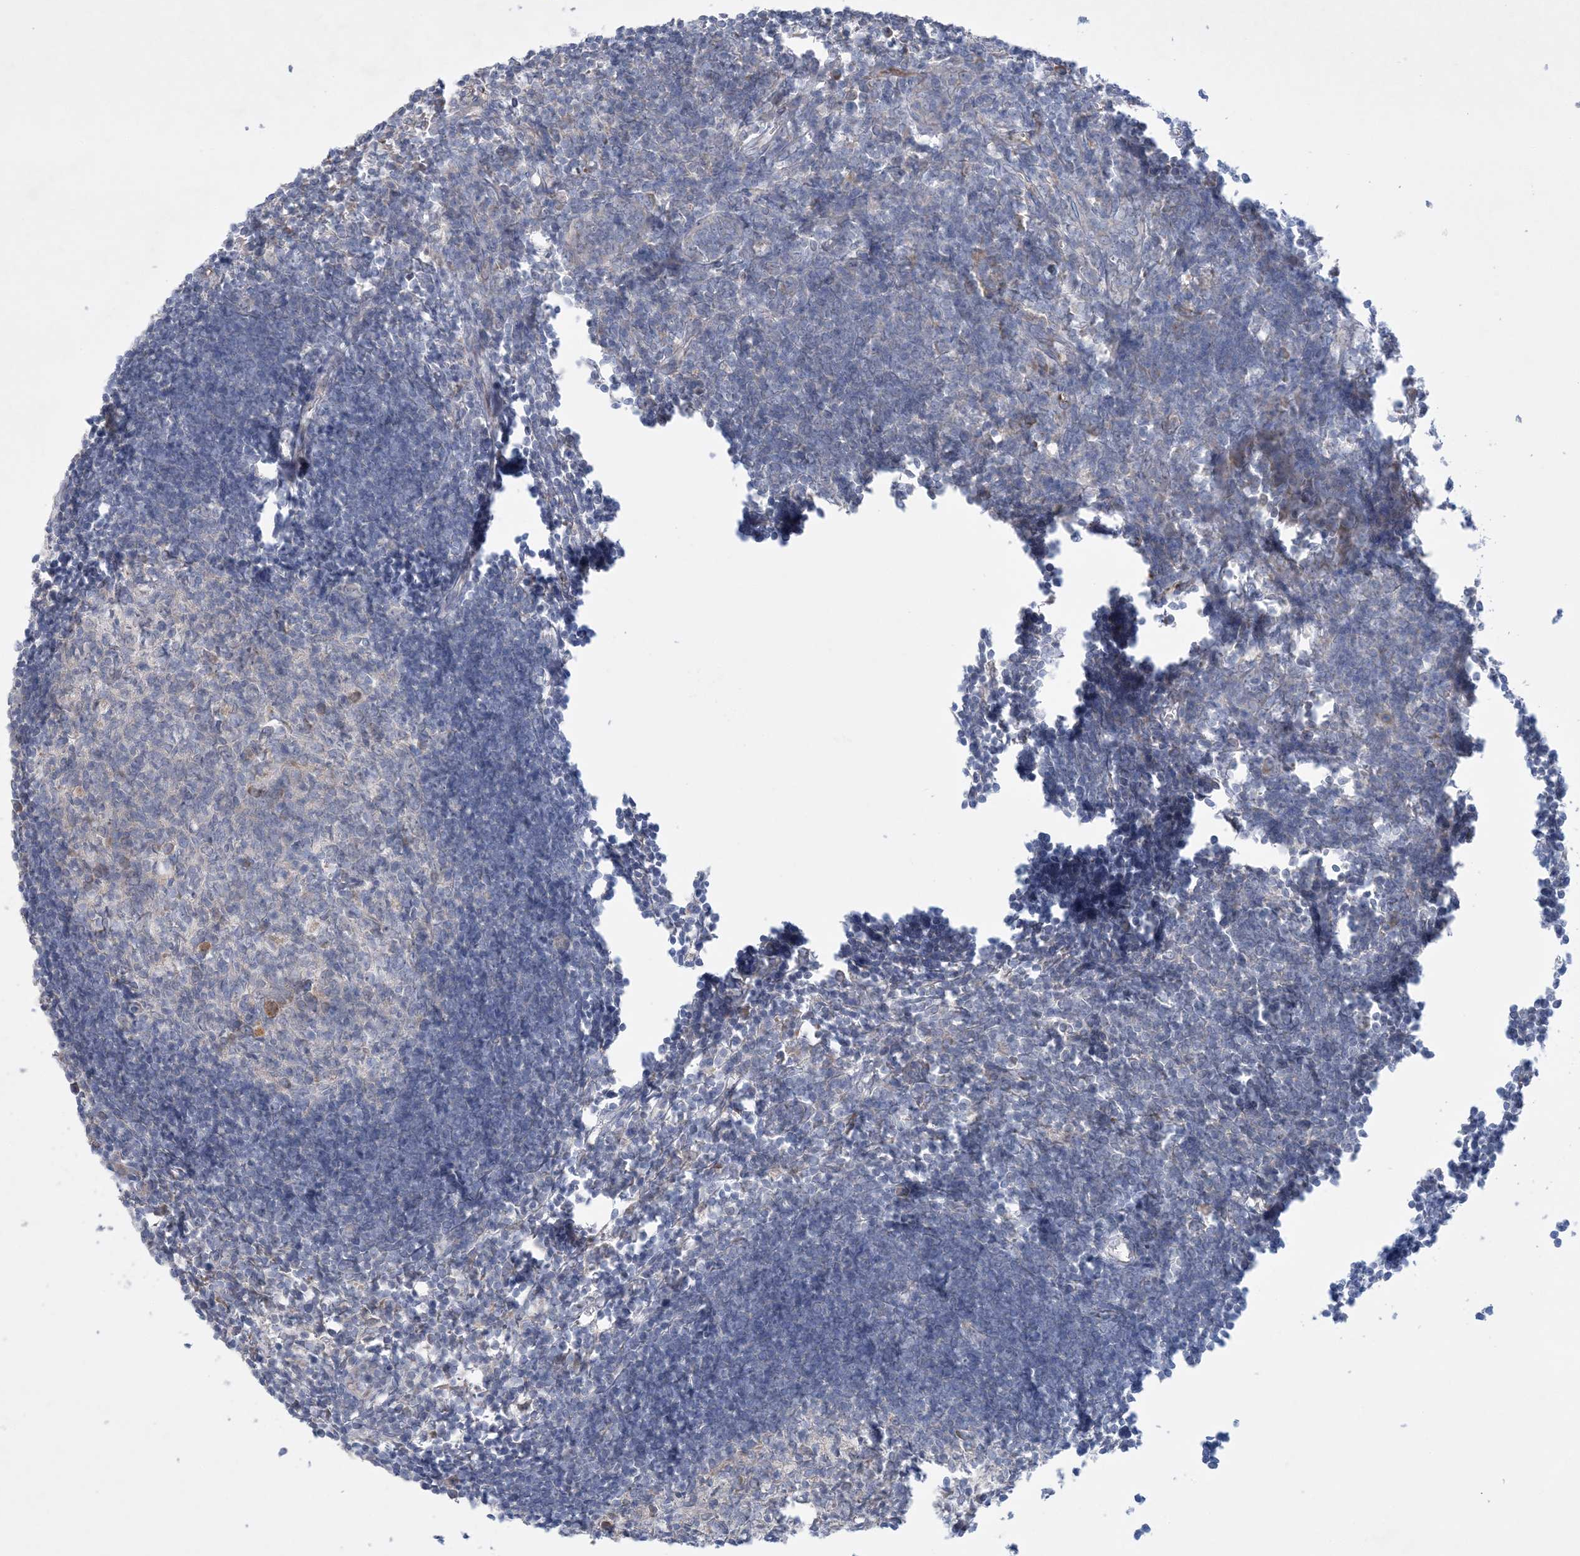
{"staining": {"intensity": "negative", "quantity": "none", "location": "none"}, "tissue": "lymph node", "cell_type": "Germinal center cells", "image_type": "normal", "snomed": [{"axis": "morphology", "description": "Normal tissue, NOS"}, {"axis": "morphology", "description": "Malignant melanoma, Metastatic site"}, {"axis": "topography", "description": "Lymph node"}], "caption": "Immunohistochemistry (IHC) of benign human lymph node exhibits no staining in germinal center cells.", "gene": "MMGT1", "patient": {"sex": "male", "age": 41}}